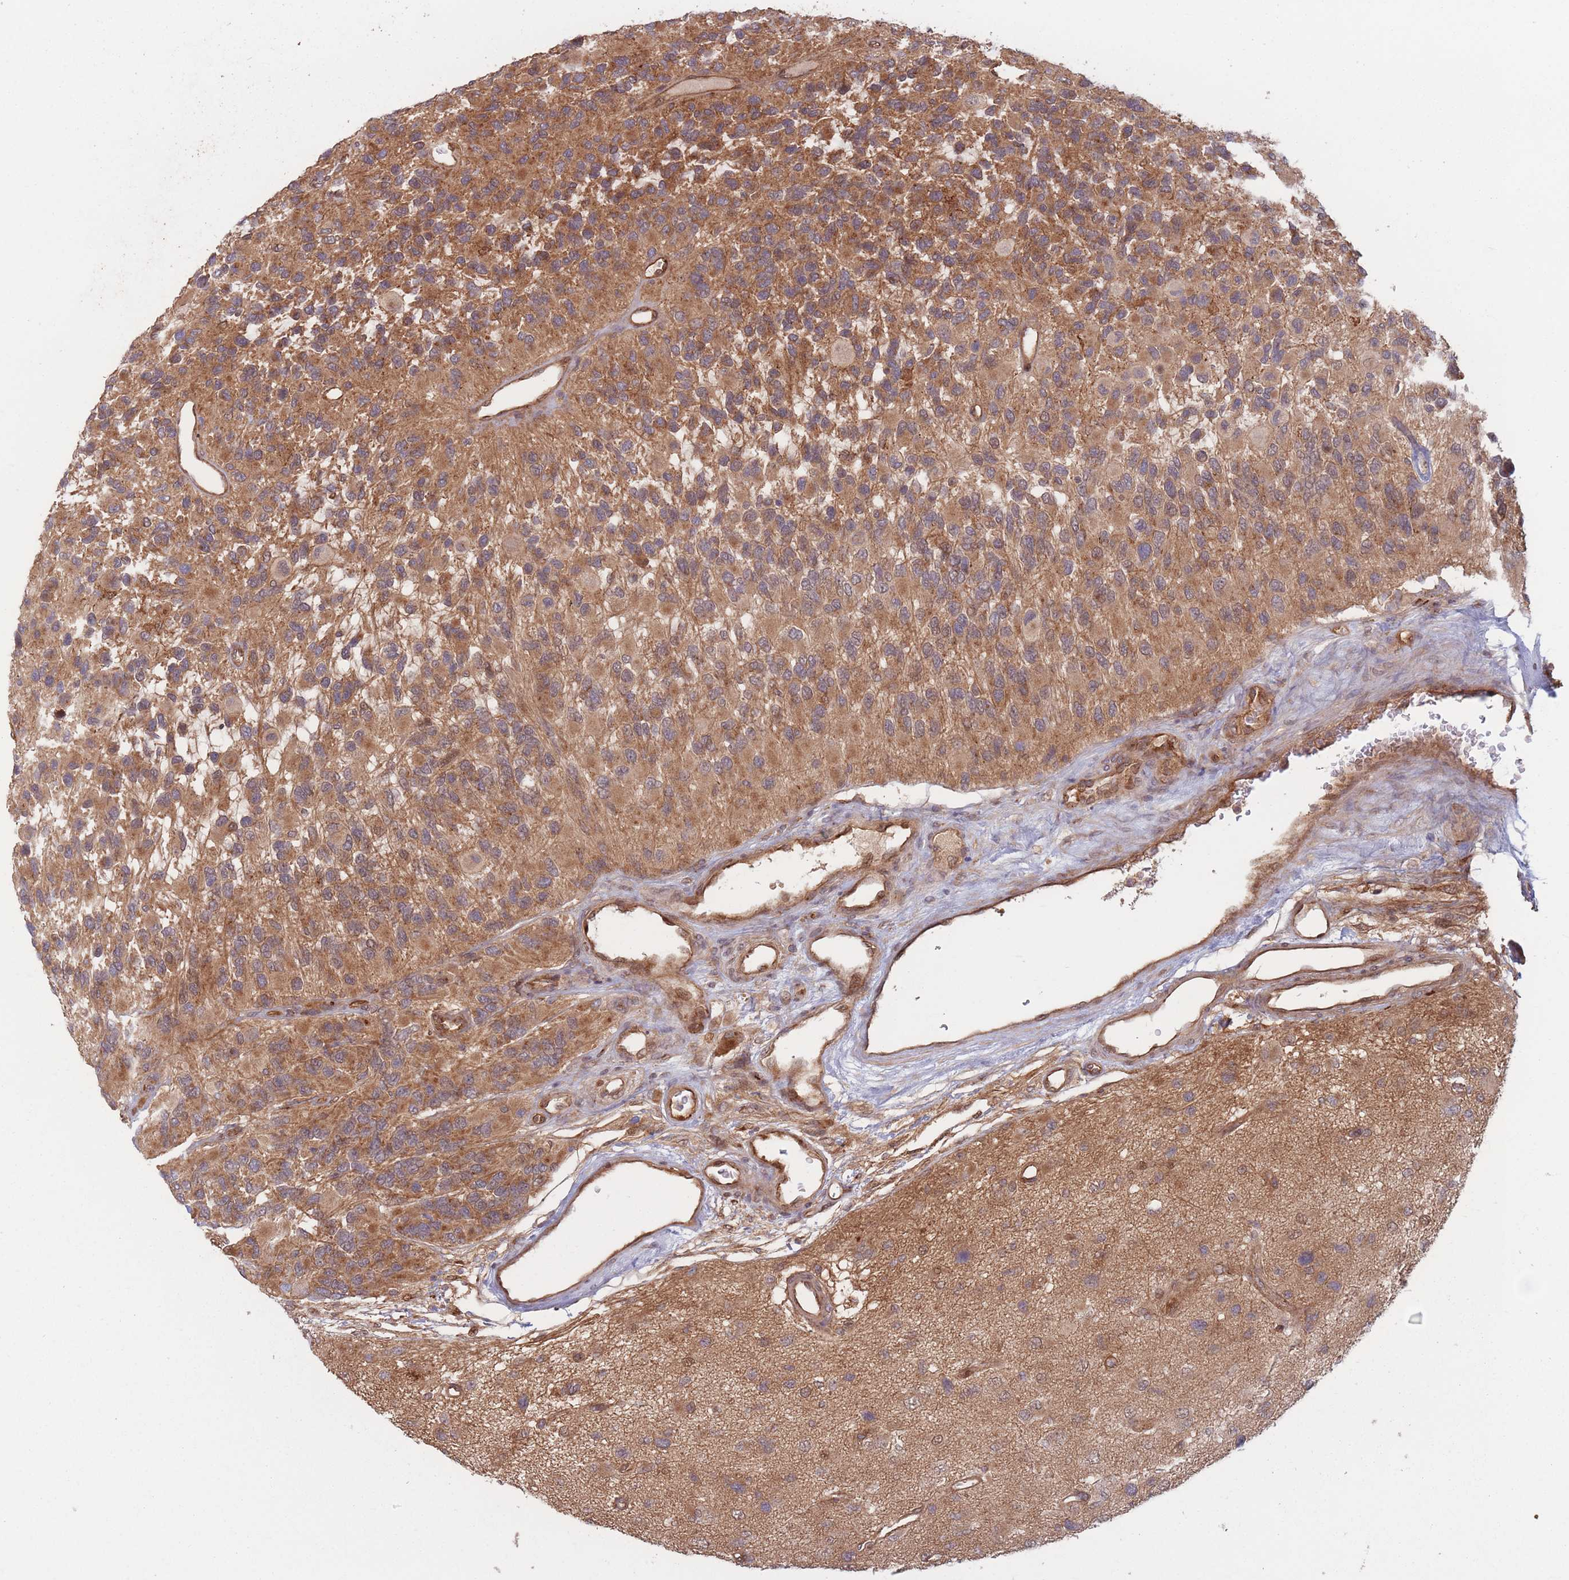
{"staining": {"intensity": "moderate", "quantity": ">75%", "location": "cytoplasmic/membranous"}, "tissue": "glioma", "cell_type": "Tumor cells", "image_type": "cancer", "snomed": [{"axis": "morphology", "description": "Glioma, malignant, High grade"}, {"axis": "topography", "description": "Brain"}], "caption": "Malignant high-grade glioma tissue demonstrates moderate cytoplasmic/membranous staining in approximately >75% of tumor cells The protein of interest is stained brown, and the nuclei are stained in blue (DAB (3,3'-diaminobenzidine) IHC with brightfield microscopy, high magnification).", "gene": "PODXL2", "patient": {"sex": "male", "age": 77}}